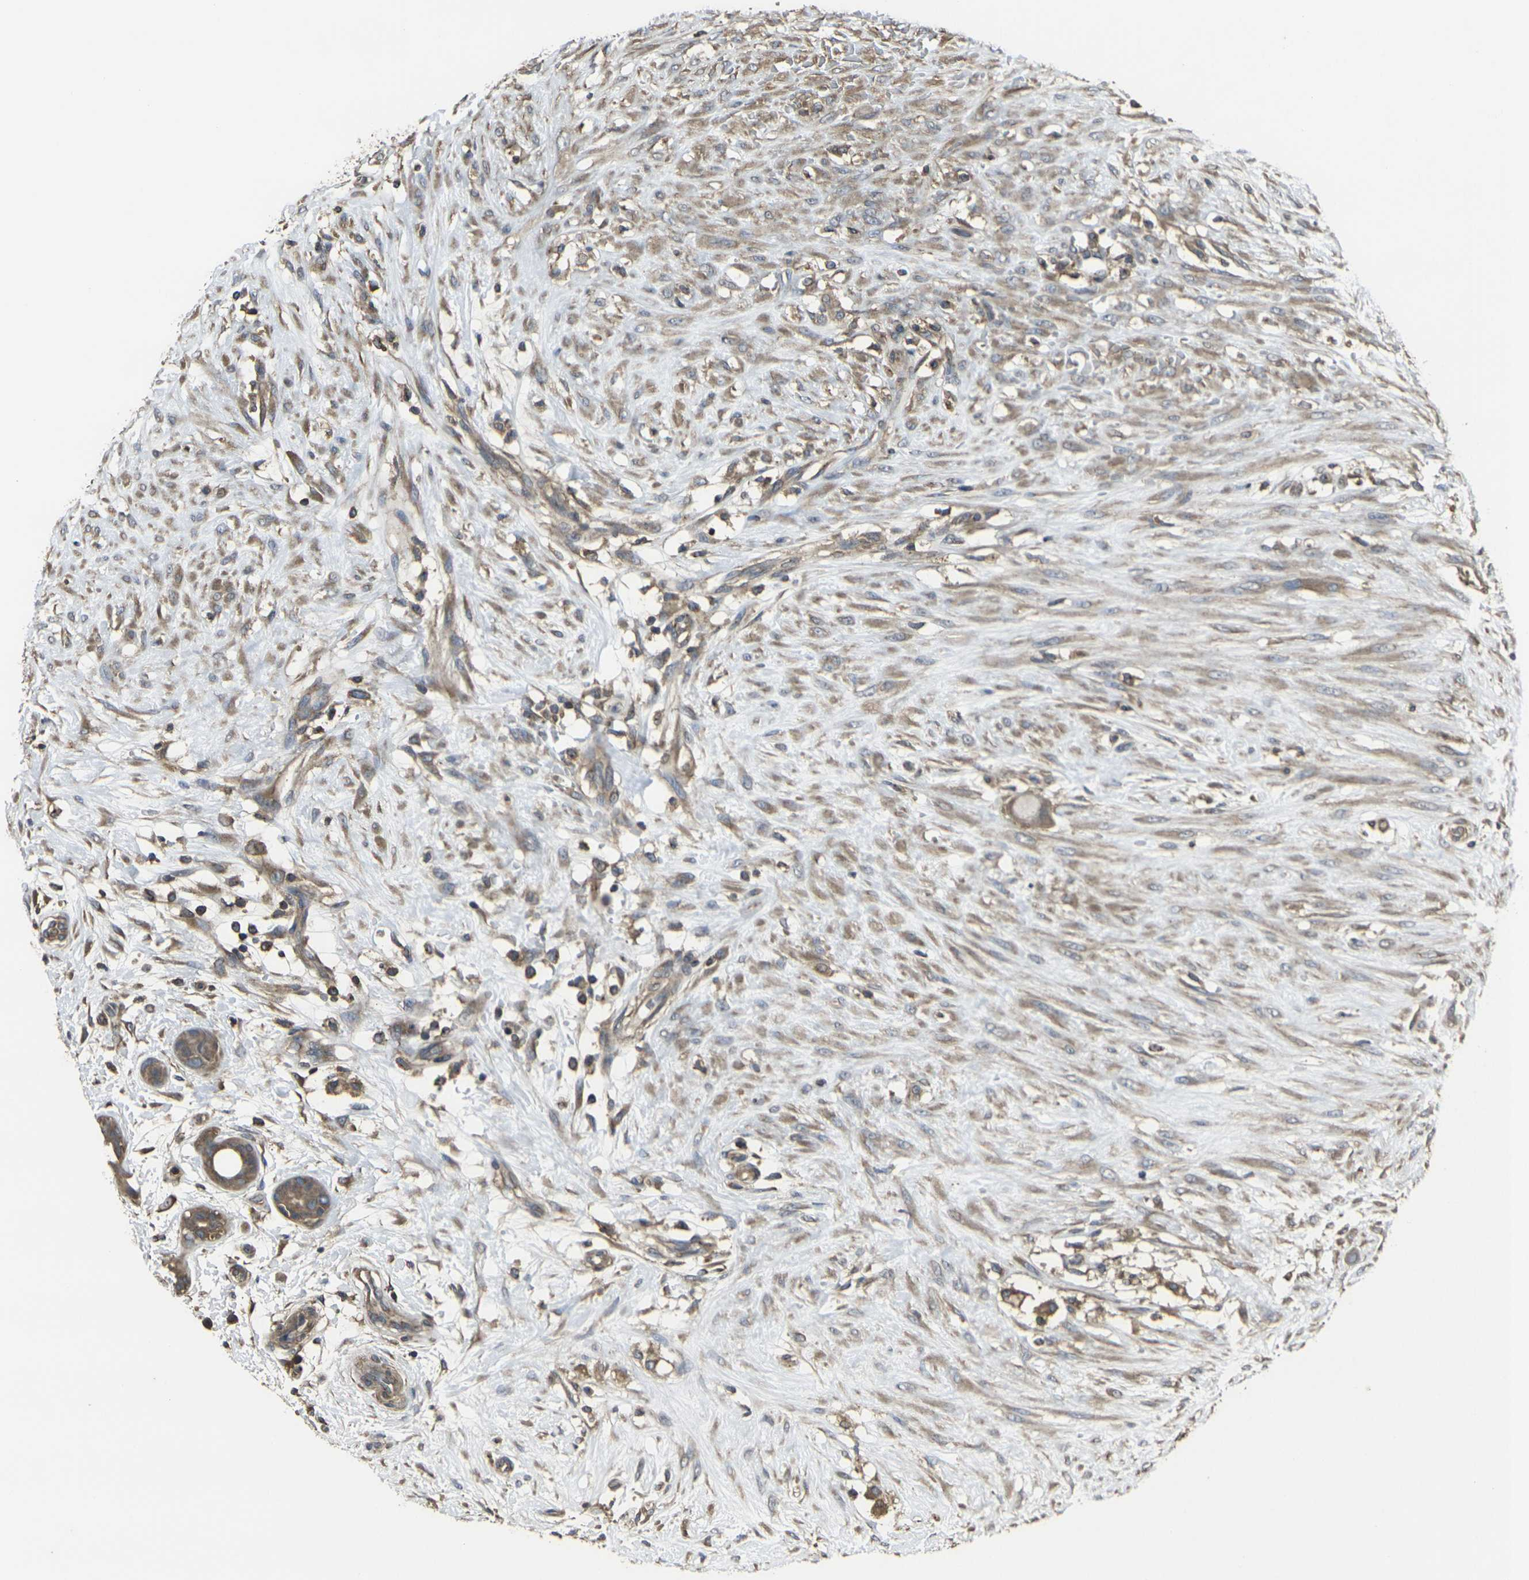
{"staining": {"intensity": "weak", "quantity": ">75%", "location": "cytoplasmic/membranous"}, "tissue": "breast cancer", "cell_type": "Tumor cells", "image_type": "cancer", "snomed": [{"axis": "morphology", "description": "Duct carcinoma"}, {"axis": "topography", "description": "Breast"}], "caption": "Invasive ductal carcinoma (breast) stained with immunohistochemistry exhibits weak cytoplasmic/membranous positivity in about >75% of tumor cells. The protein of interest is stained brown, and the nuclei are stained in blue (DAB (3,3'-diaminobenzidine) IHC with brightfield microscopy, high magnification).", "gene": "PRKACB", "patient": {"sex": "female", "age": 40}}